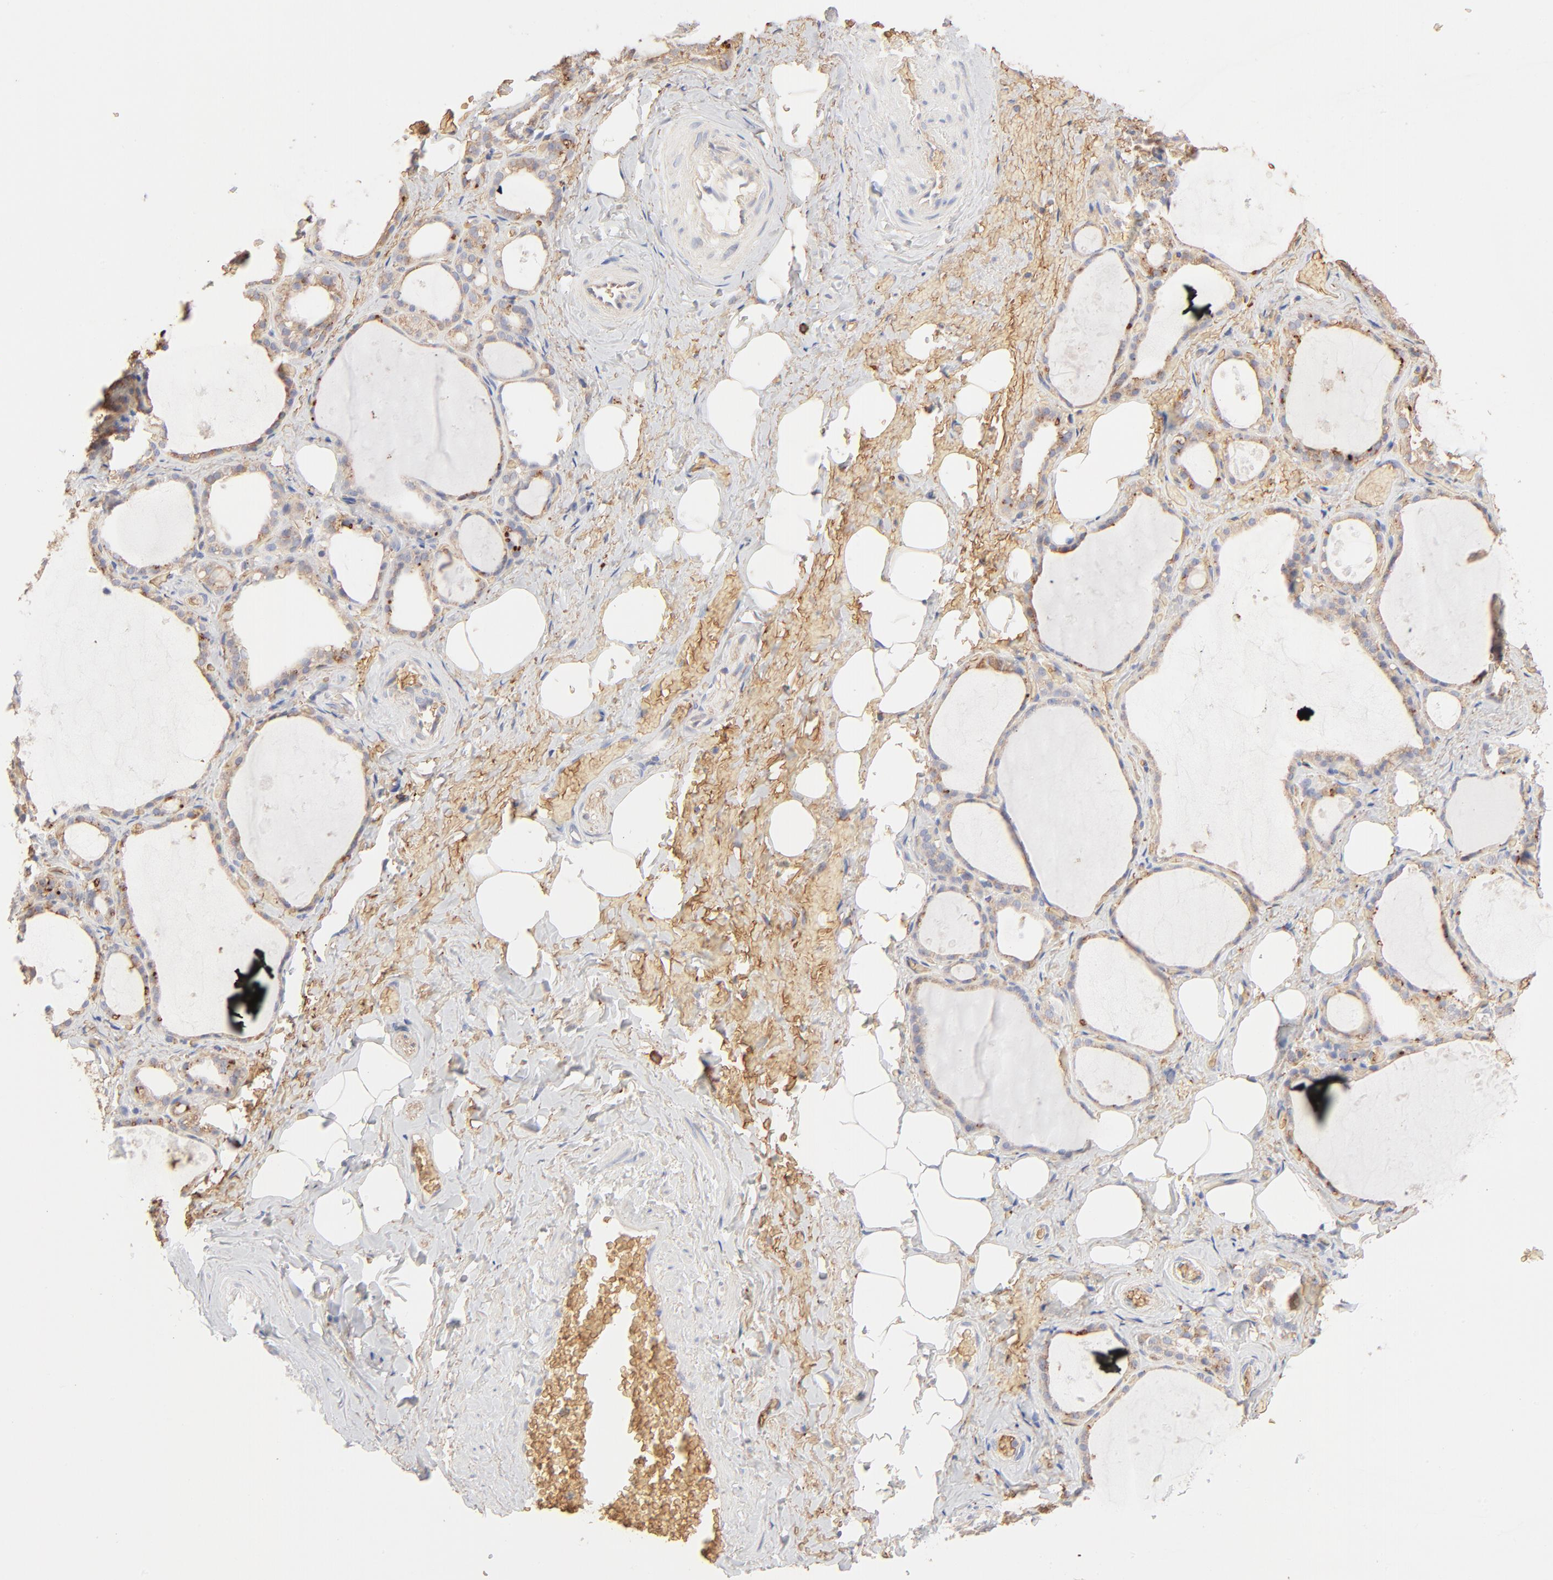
{"staining": {"intensity": "weak", "quantity": ">75%", "location": "cytoplasmic/membranous"}, "tissue": "thyroid gland", "cell_type": "Glandular cells", "image_type": "normal", "snomed": [{"axis": "morphology", "description": "Normal tissue, NOS"}, {"axis": "topography", "description": "Thyroid gland"}], "caption": "A high-resolution micrograph shows immunohistochemistry (IHC) staining of normal thyroid gland, which shows weak cytoplasmic/membranous positivity in about >75% of glandular cells.", "gene": "SPTB", "patient": {"sex": "male", "age": 61}}